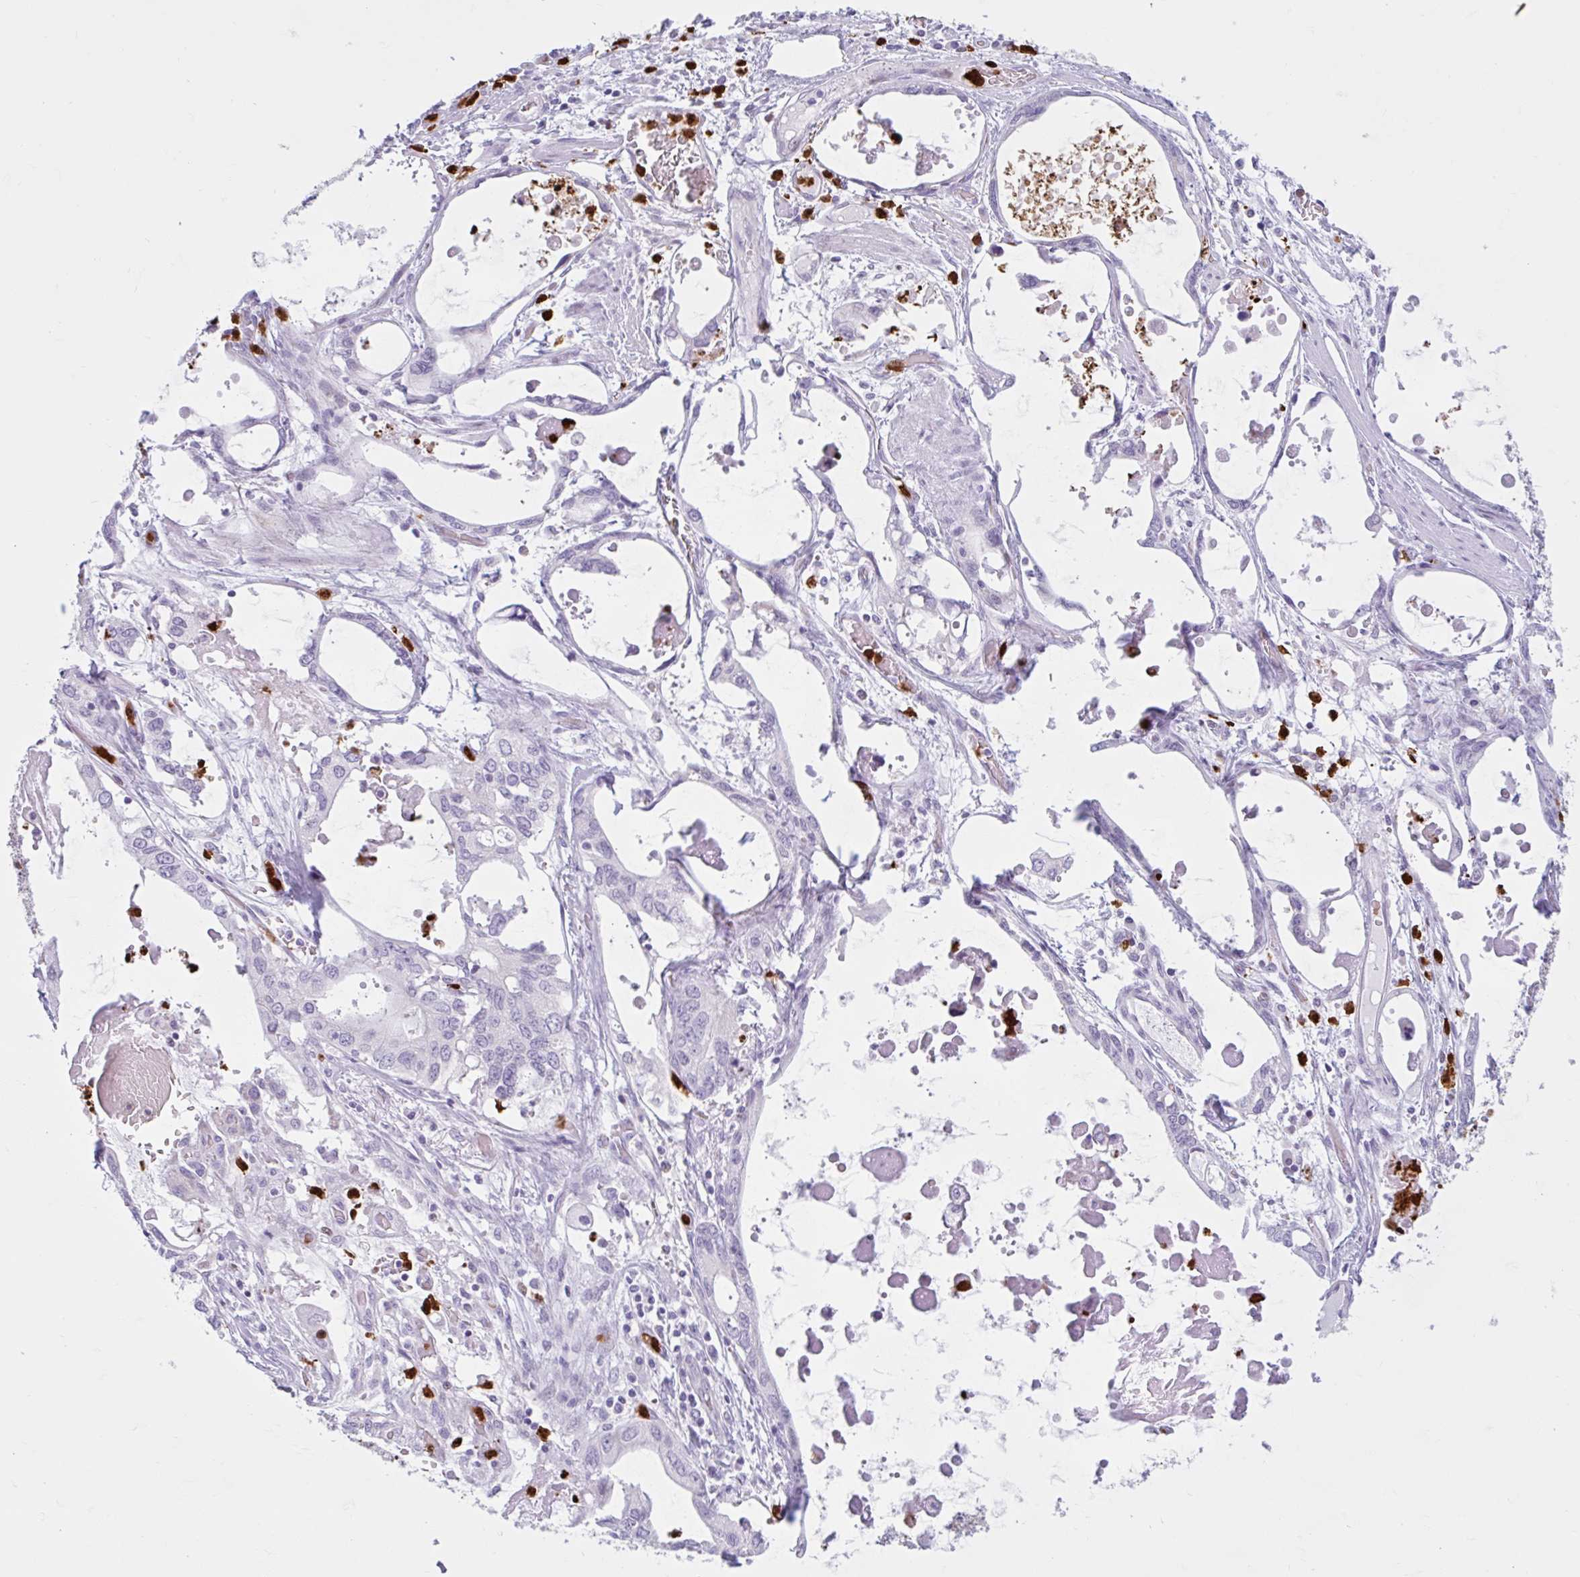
{"staining": {"intensity": "negative", "quantity": "none", "location": "none"}, "tissue": "stomach cancer", "cell_type": "Tumor cells", "image_type": "cancer", "snomed": [{"axis": "morphology", "description": "Adenocarcinoma, NOS"}, {"axis": "topography", "description": "Stomach, upper"}], "caption": "A high-resolution histopathology image shows immunohistochemistry staining of stomach cancer (adenocarcinoma), which reveals no significant staining in tumor cells.", "gene": "CEP120", "patient": {"sex": "male", "age": 74}}